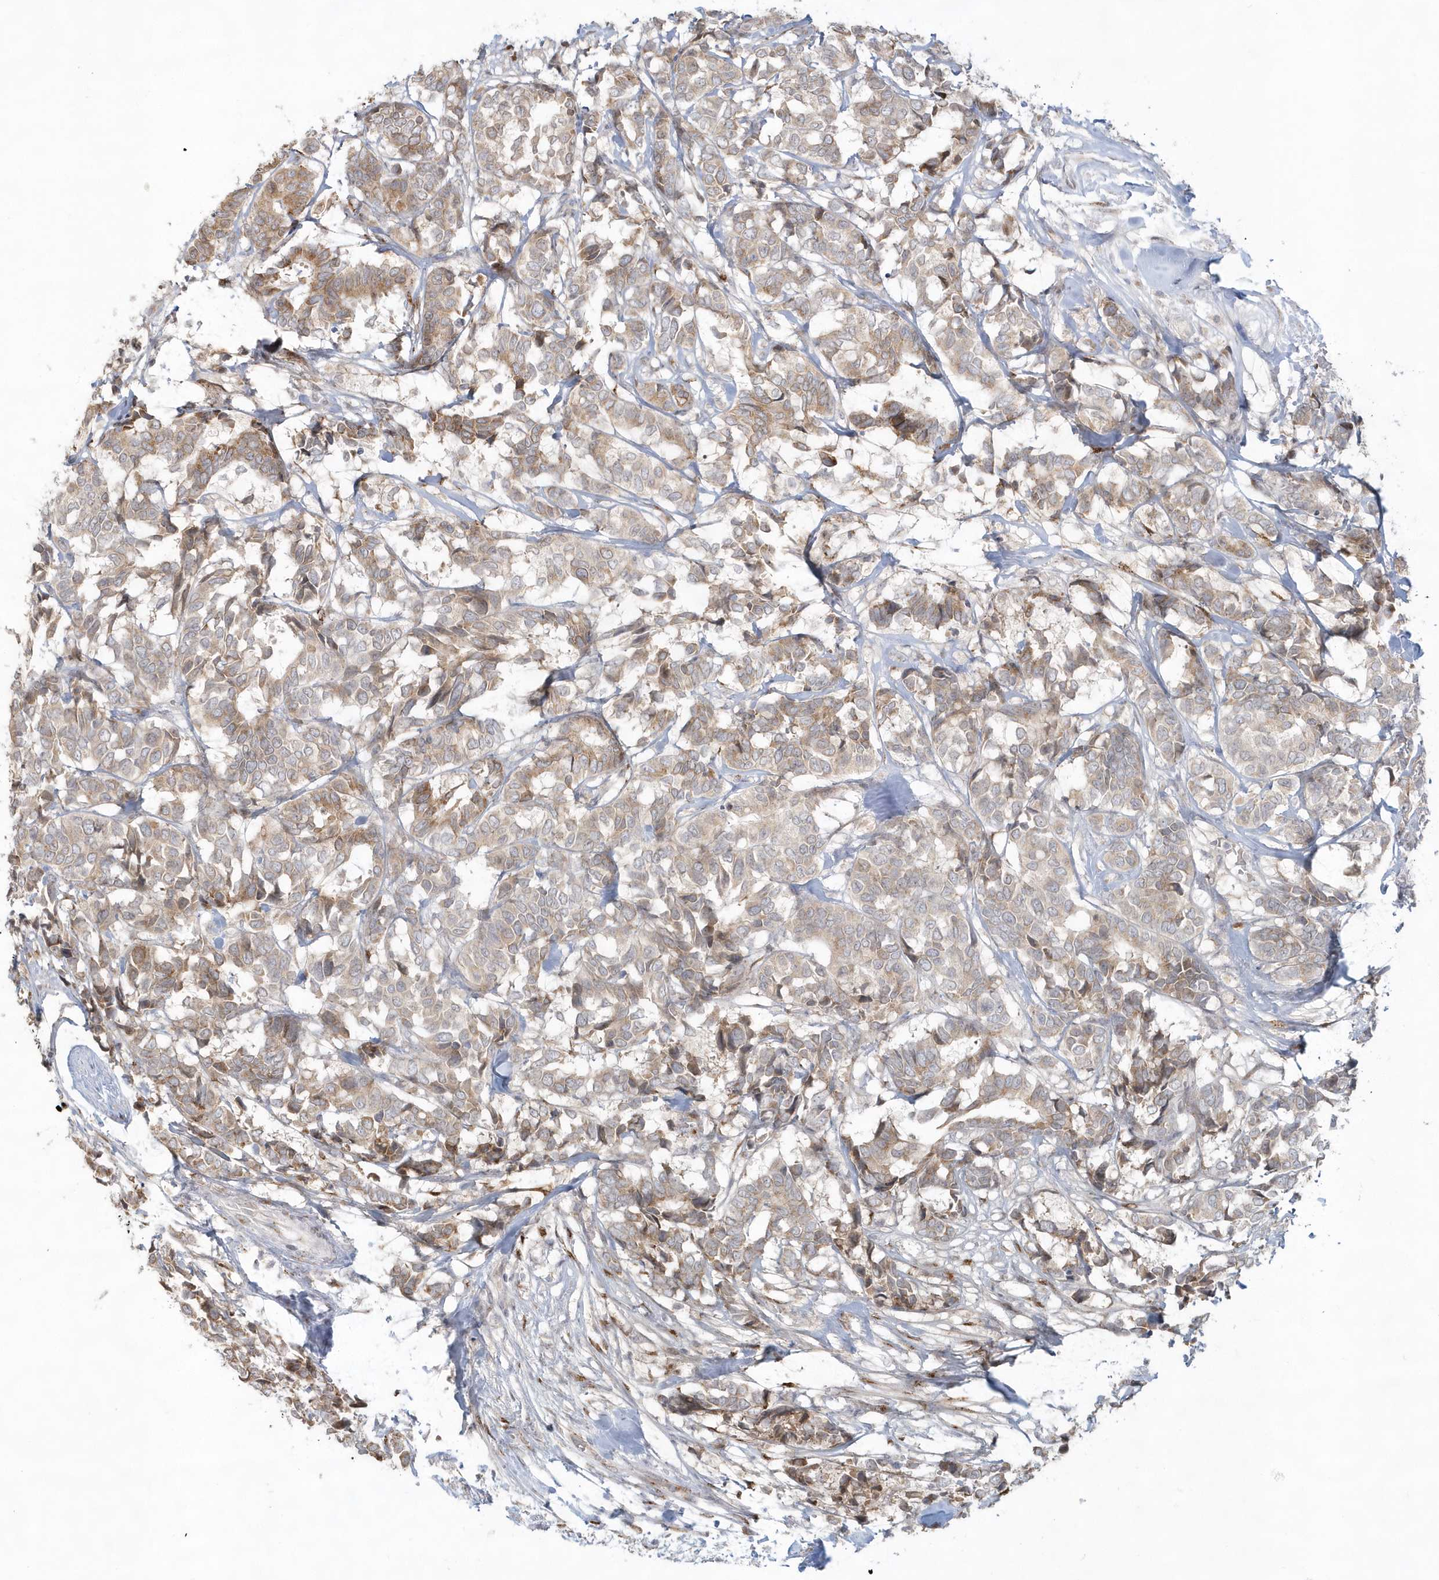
{"staining": {"intensity": "moderate", "quantity": "25%-75%", "location": "cytoplasmic/membranous"}, "tissue": "breast cancer", "cell_type": "Tumor cells", "image_type": "cancer", "snomed": [{"axis": "morphology", "description": "Duct carcinoma"}, {"axis": "topography", "description": "Breast"}], "caption": "Protein expression analysis of human breast infiltrating ductal carcinoma reveals moderate cytoplasmic/membranous staining in approximately 25%-75% of tumor cells.", "gene": "DHFR", "patient": {"sex": "female", "age": 87}}